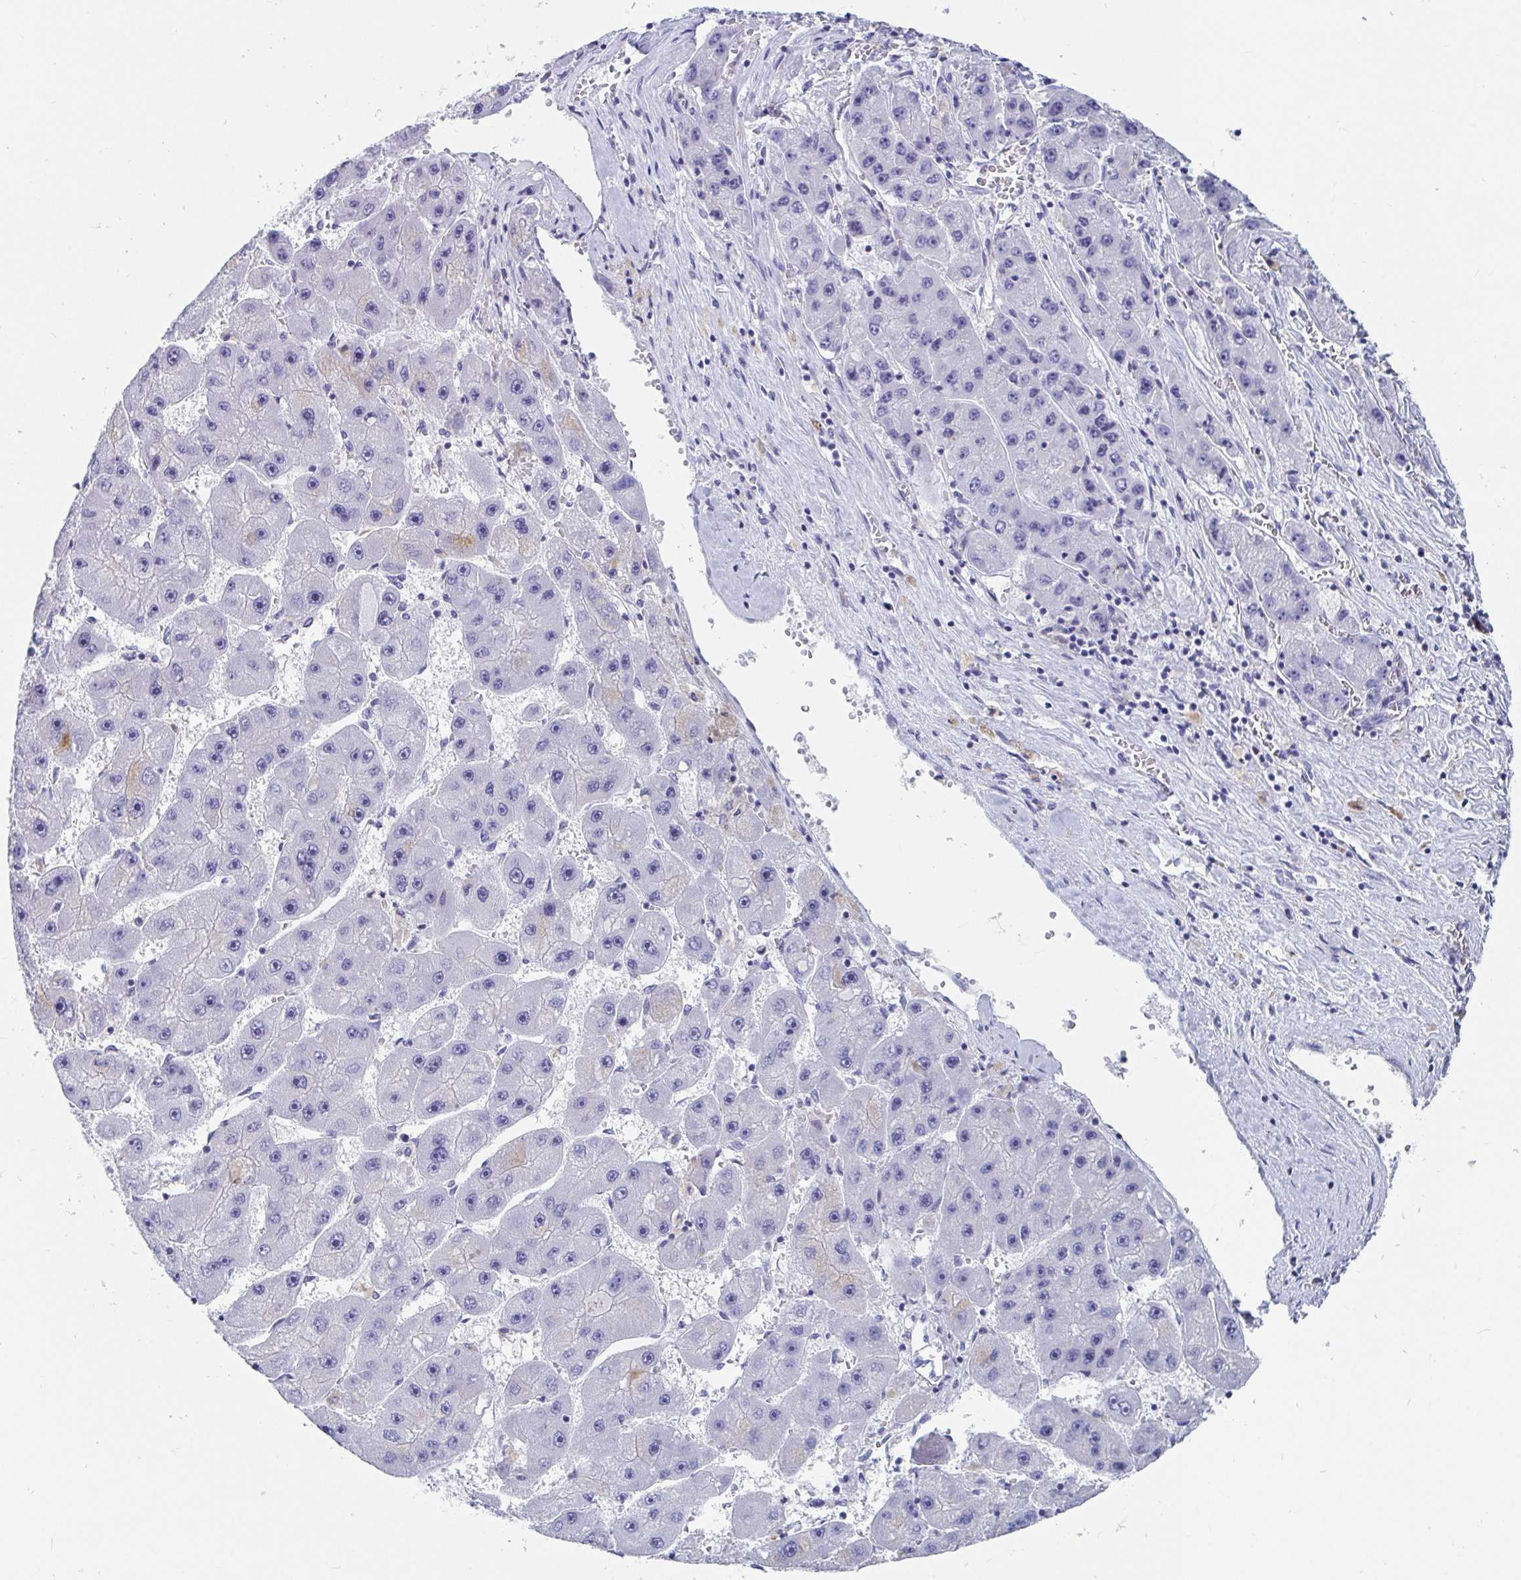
{"staining": {"intensity": "negative", "quantity": "none", "location": "none"}, "tissue": "liver cancer", "cell_type": "Tumor cells", "image_type": "cancer", "snomed": [{"axis": "morphology", "description": "Carcinoma, Hepatocellular, NOS"}, {"axis": "topography", "description": "Liver"}], "caption": "Hepatocellular carcinoma (liver) stained for a protein using immunohistochemistry (IHC) exhibits no staining tumor cells.", "gene": "ZFP82", "patient": {"sex": "female", "age": 61}}